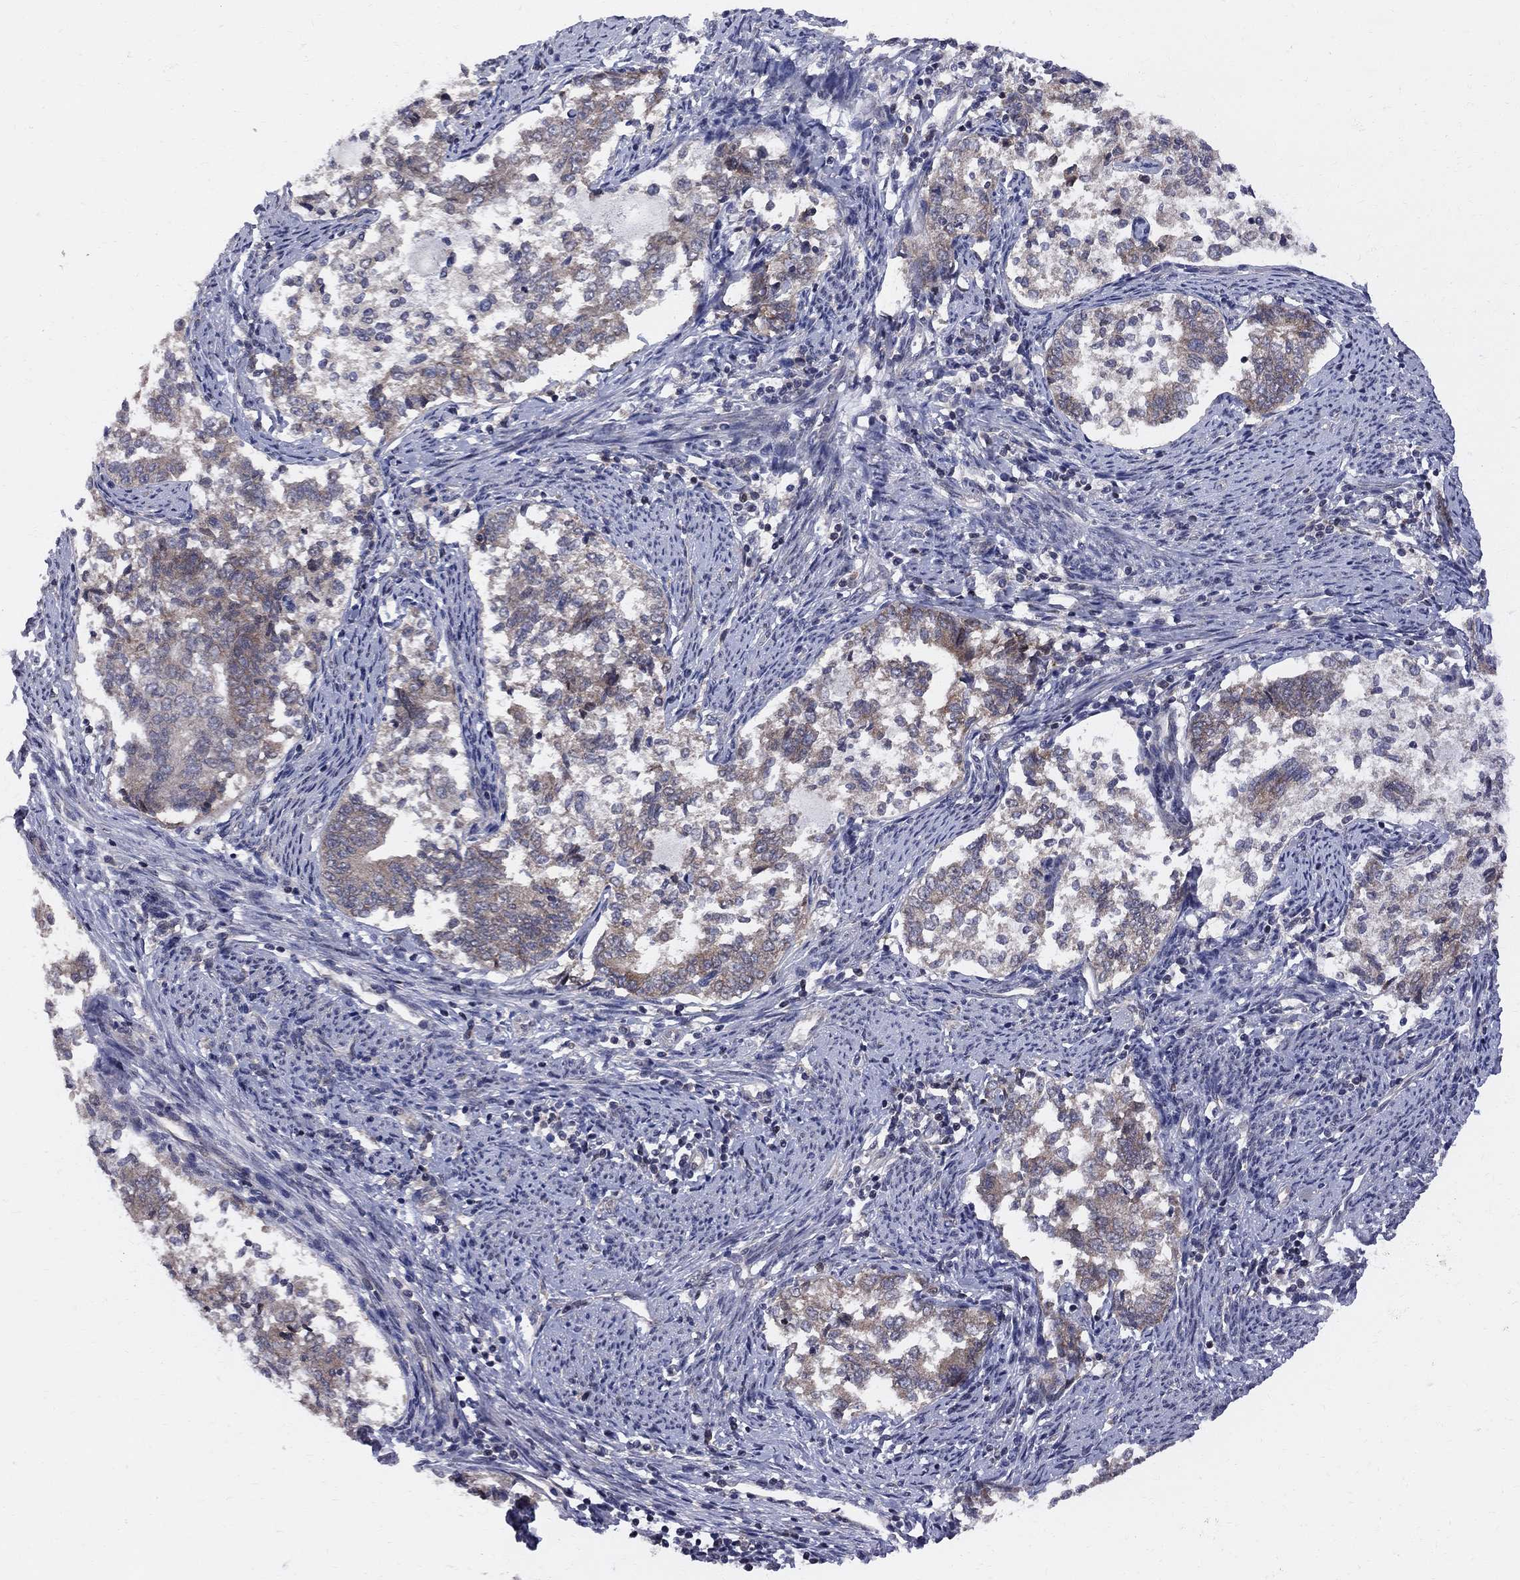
{"staining": {"intensity": "moderate", "quantity": "25%-75%", "location": "cytoplasmic/membranous"}, "tissue": "endometrial cancer", "cell_type": "Tumor cells", "image_type": "cancer", "snomed": [{"axis": "morphology", "description": "Adenocarcinoma, NOS"}, {"axis": "topography", "description": "Endometrium"}], "caption": "There is medium levels of moderate cytoplasmic/membranous staining in tumor cells of endometrial adenocarcinoma, as demonstrated by immunohistochemical staining (brown color).", "gene": "CNOT11", "patient": {"sex": "female", "age": 65}}